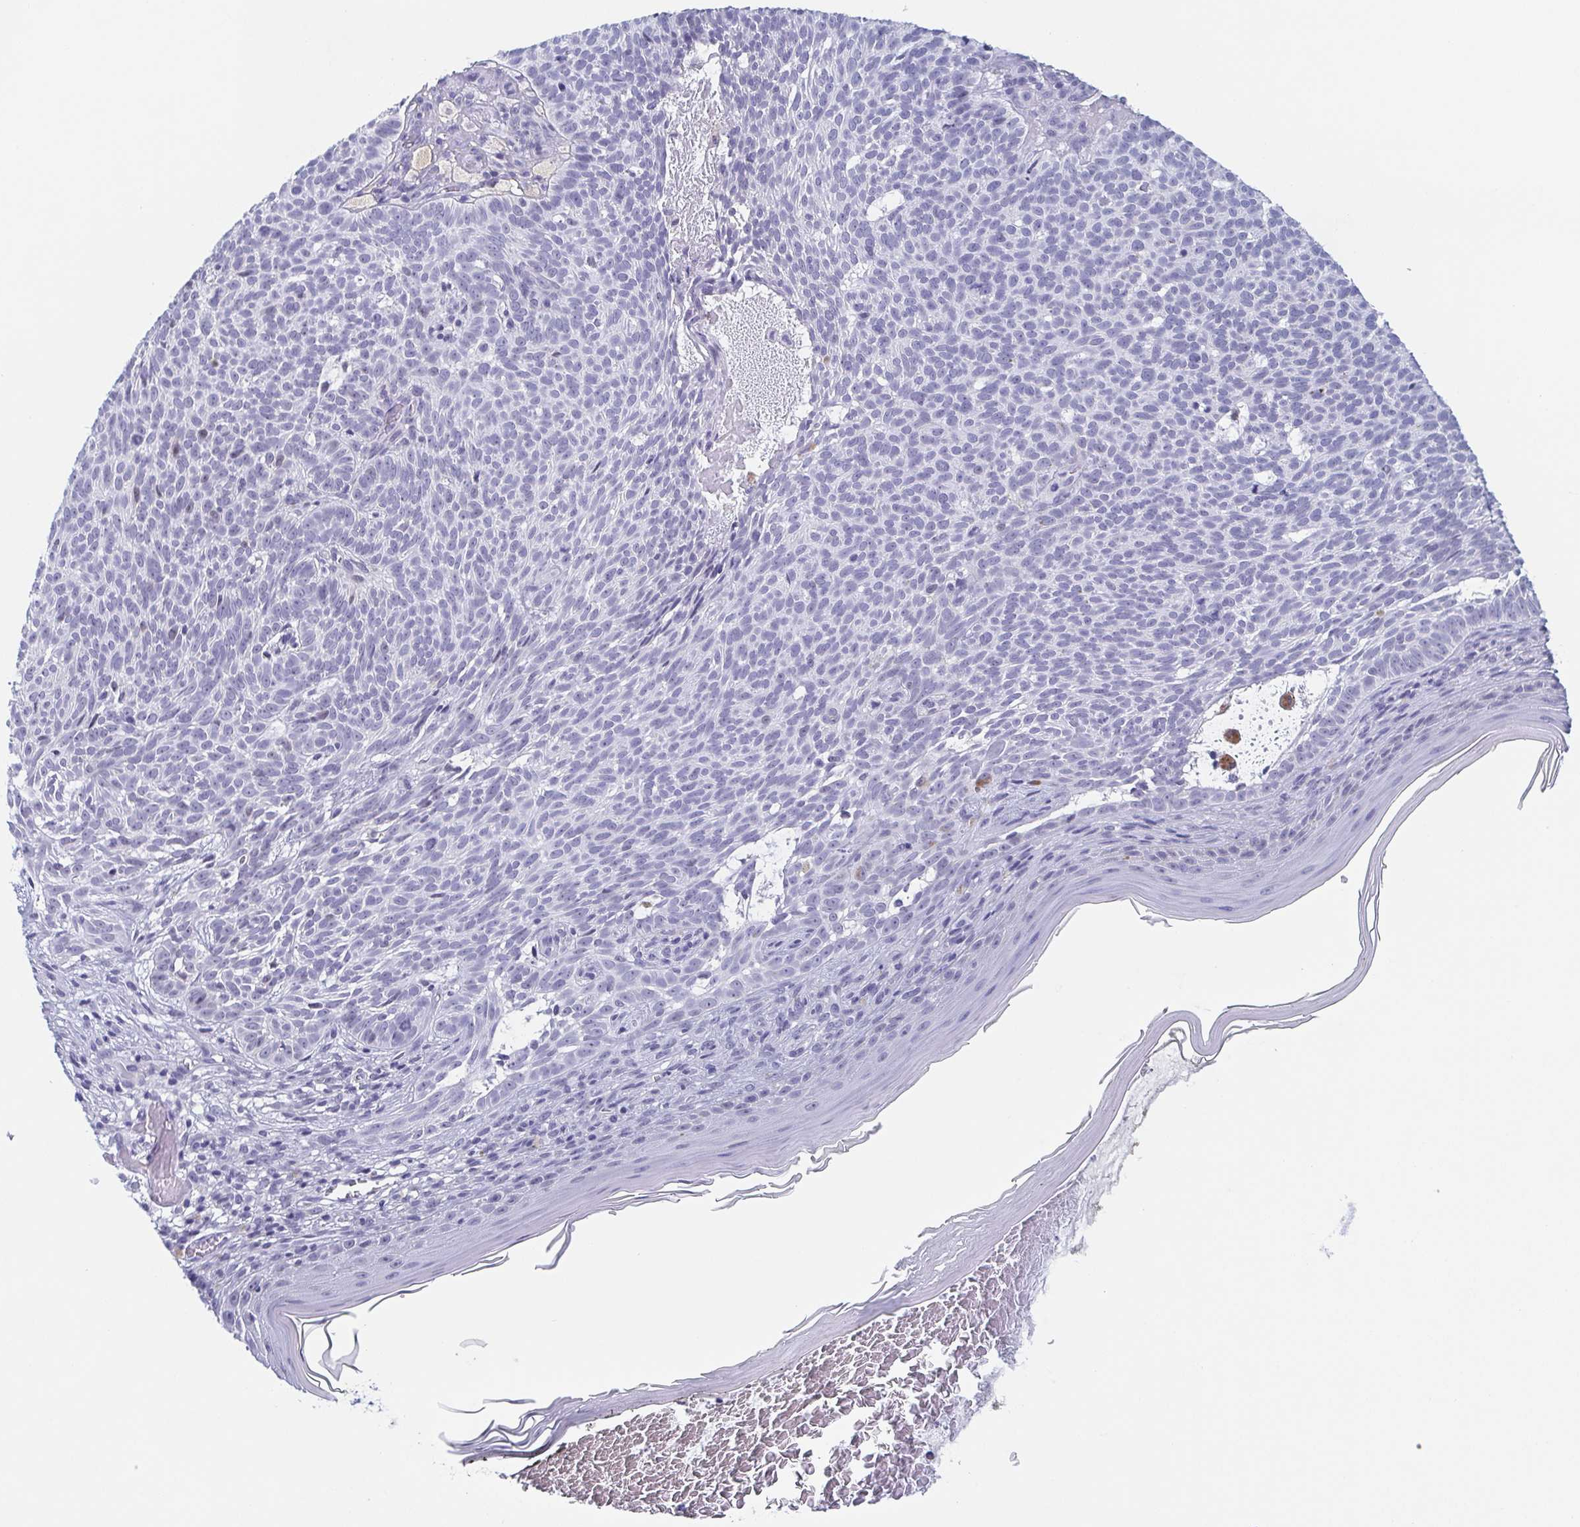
{"staining": {"intensity": "negative", "quantity": "none", "location": "none"}, "tissue": "skin cancer", "cell_type": "Tumor cells", "image_type": "cancer", "snomed": [{"axis": "morphology", "description": "Basal cell carcinoma"}, {"axis": "topography", "description": "Skin"}], "caption": "DAB (3,3'-diaminobenzidine) immunohistochemical staining of basal cell carcinoma (skin) displays no significant positivity in tumor cells.", "gene": "REG4", "patient": {"sex": "male", "age": 78}}